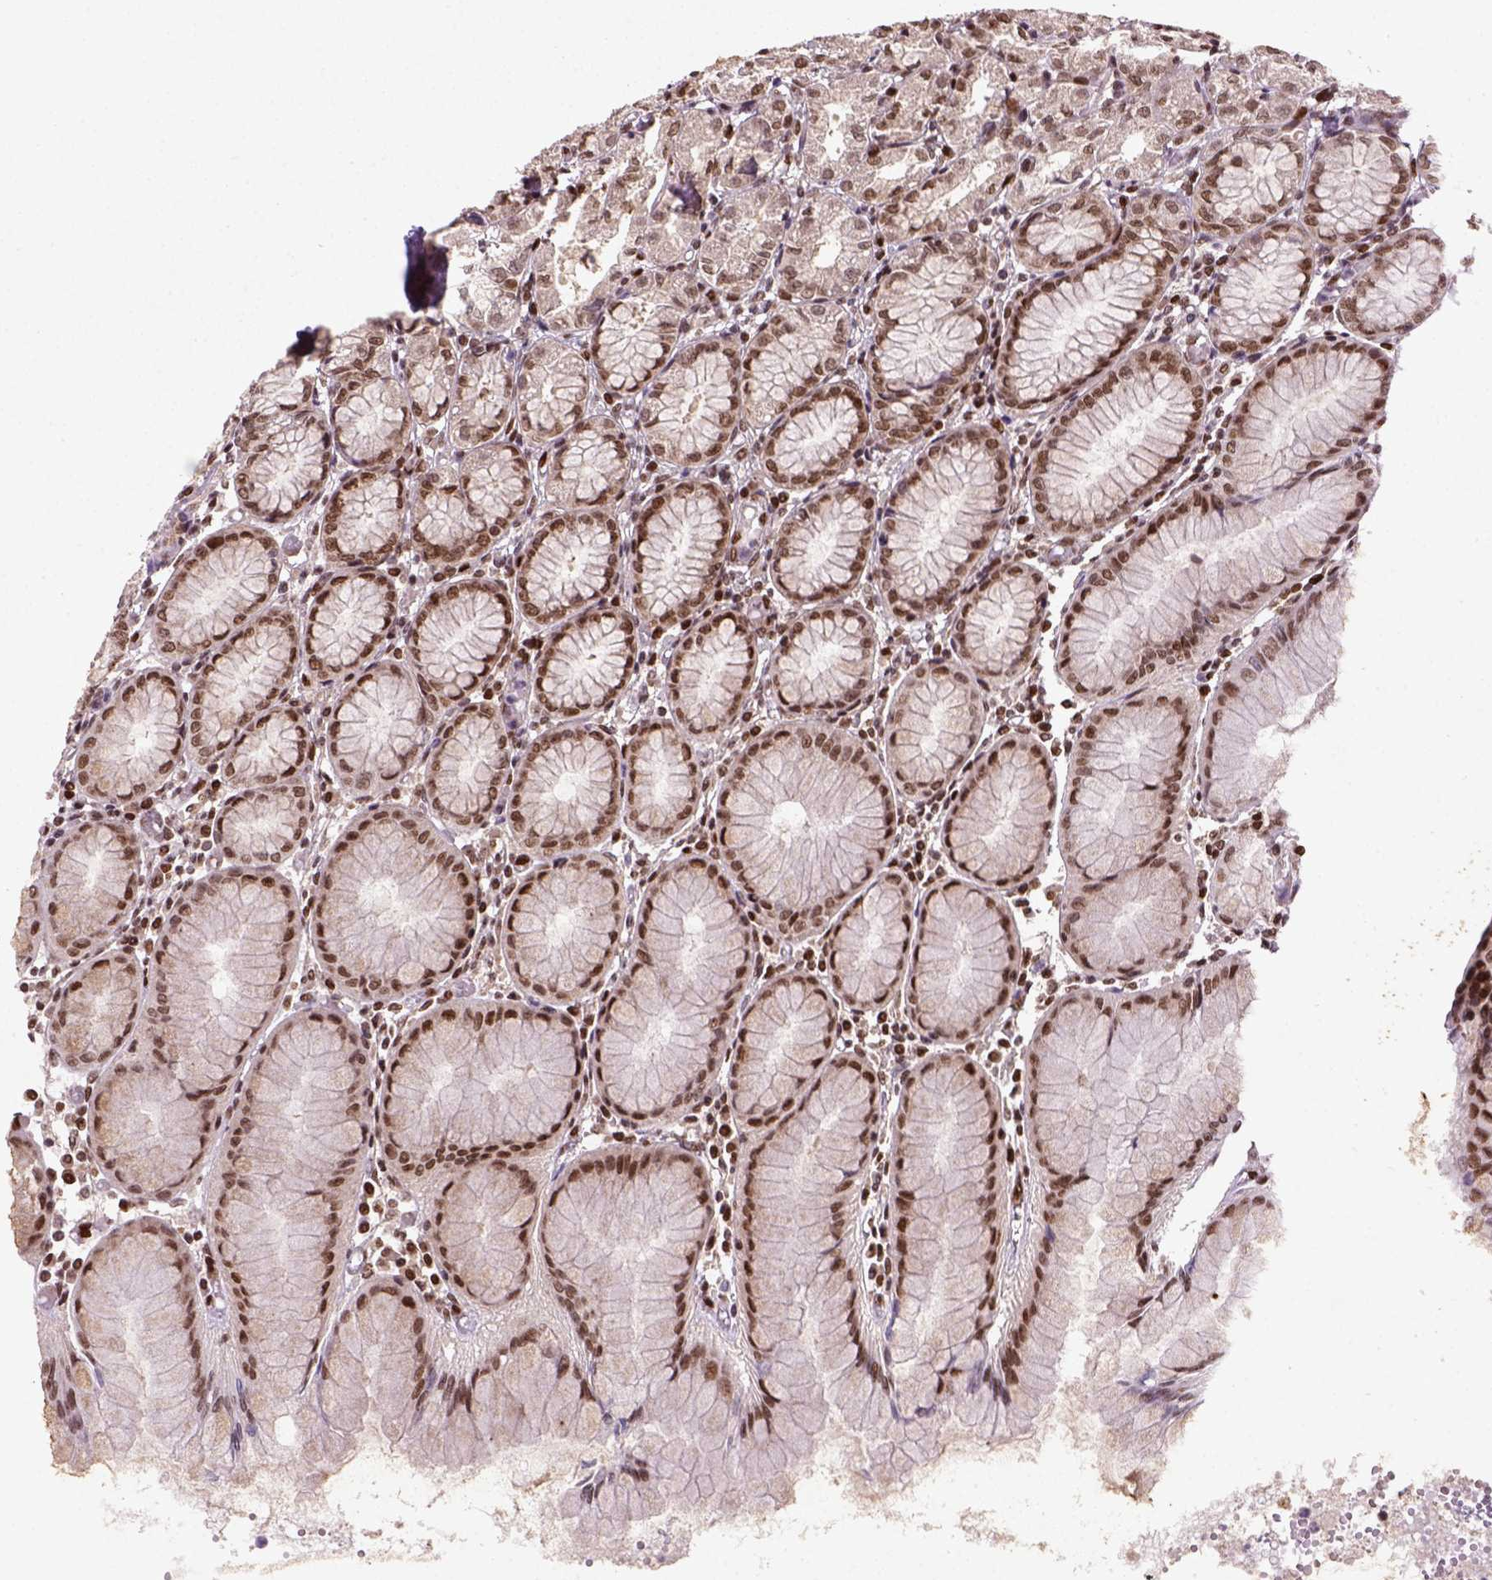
{"staining": {"intensity": "strong", "quantity": ">75%", "location": "nuclear"}, "tissue": "stomach", "cell_type": "Glandular cells", "image_type": "normal", "snomed": [{"axis": "morphology", "description": "Normal tissue, NOS"}, {"axis": "topography", "description": "Stomach"}], "caption": "Immunohistochemical staining of unremarkable human stomach demonstrates >75% levels of strong nuclear protein positivity in about >75% of glandular cells. The staining is performed using DAB brown chromogen to label protein expression. The nuclei are counter-stained blue using hematoxylin.", "gene": "MGMT", "patient": {"sex": "female", "age": 57}}